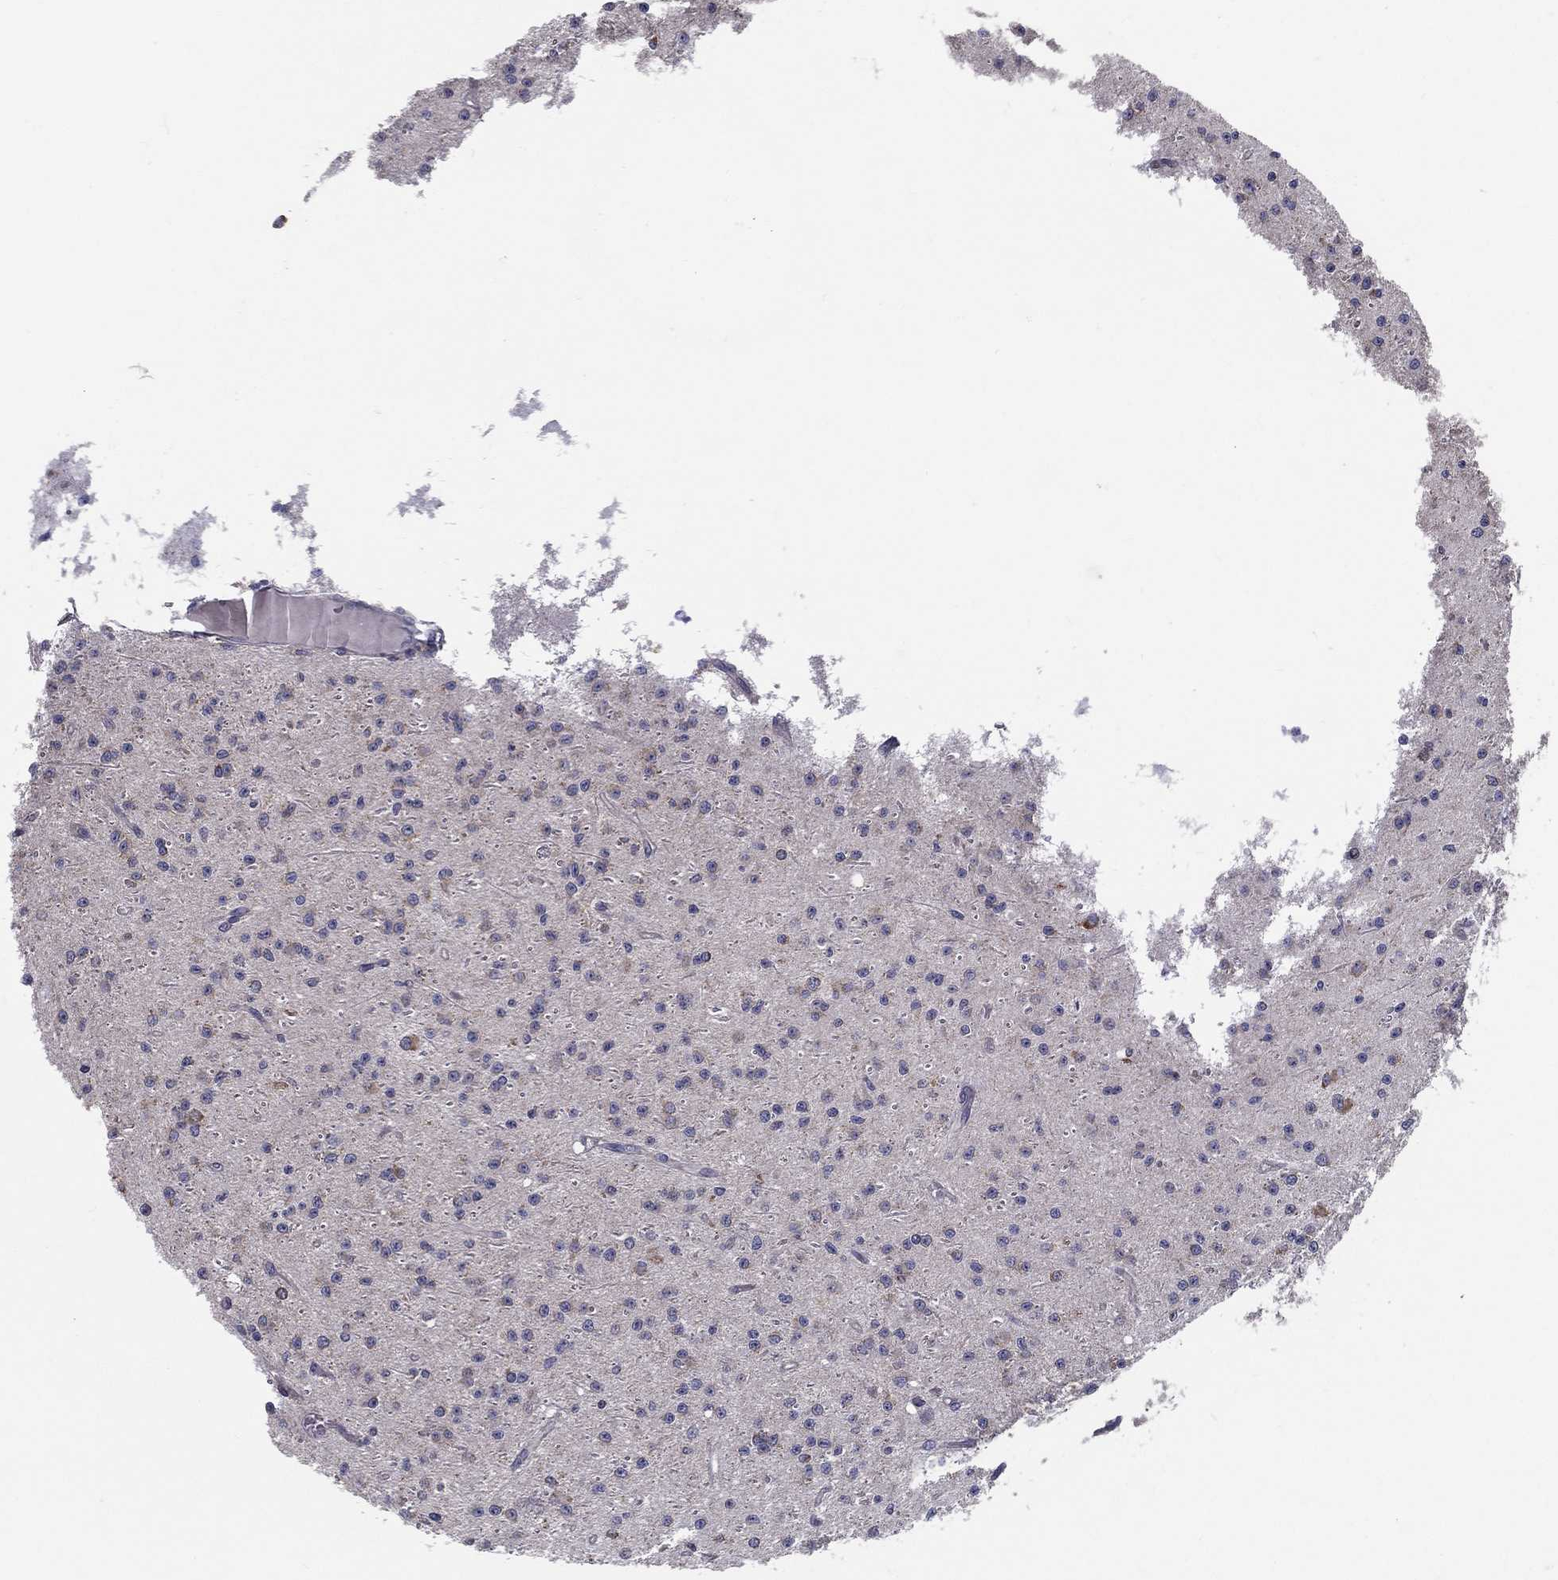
{"staining": {"intensity": "negative", "quantity": "none", "location": "none"}, "tissue": "glioma", "cell_type": "Tumor cells", "image_type": "cancer", "snomed": [{"axis": "morphology", "description": "Glioma, malignant, Low grade"}, {"axis": "topography", "description": "Brain"}], "caption": "Human low-grade glioma (malignant) stained for a protein using immunohistochemistry (IHC) shows no expression in tumor cells.", "gene": "PCSK1", "patient": {"sex": "male", "age": 27}}